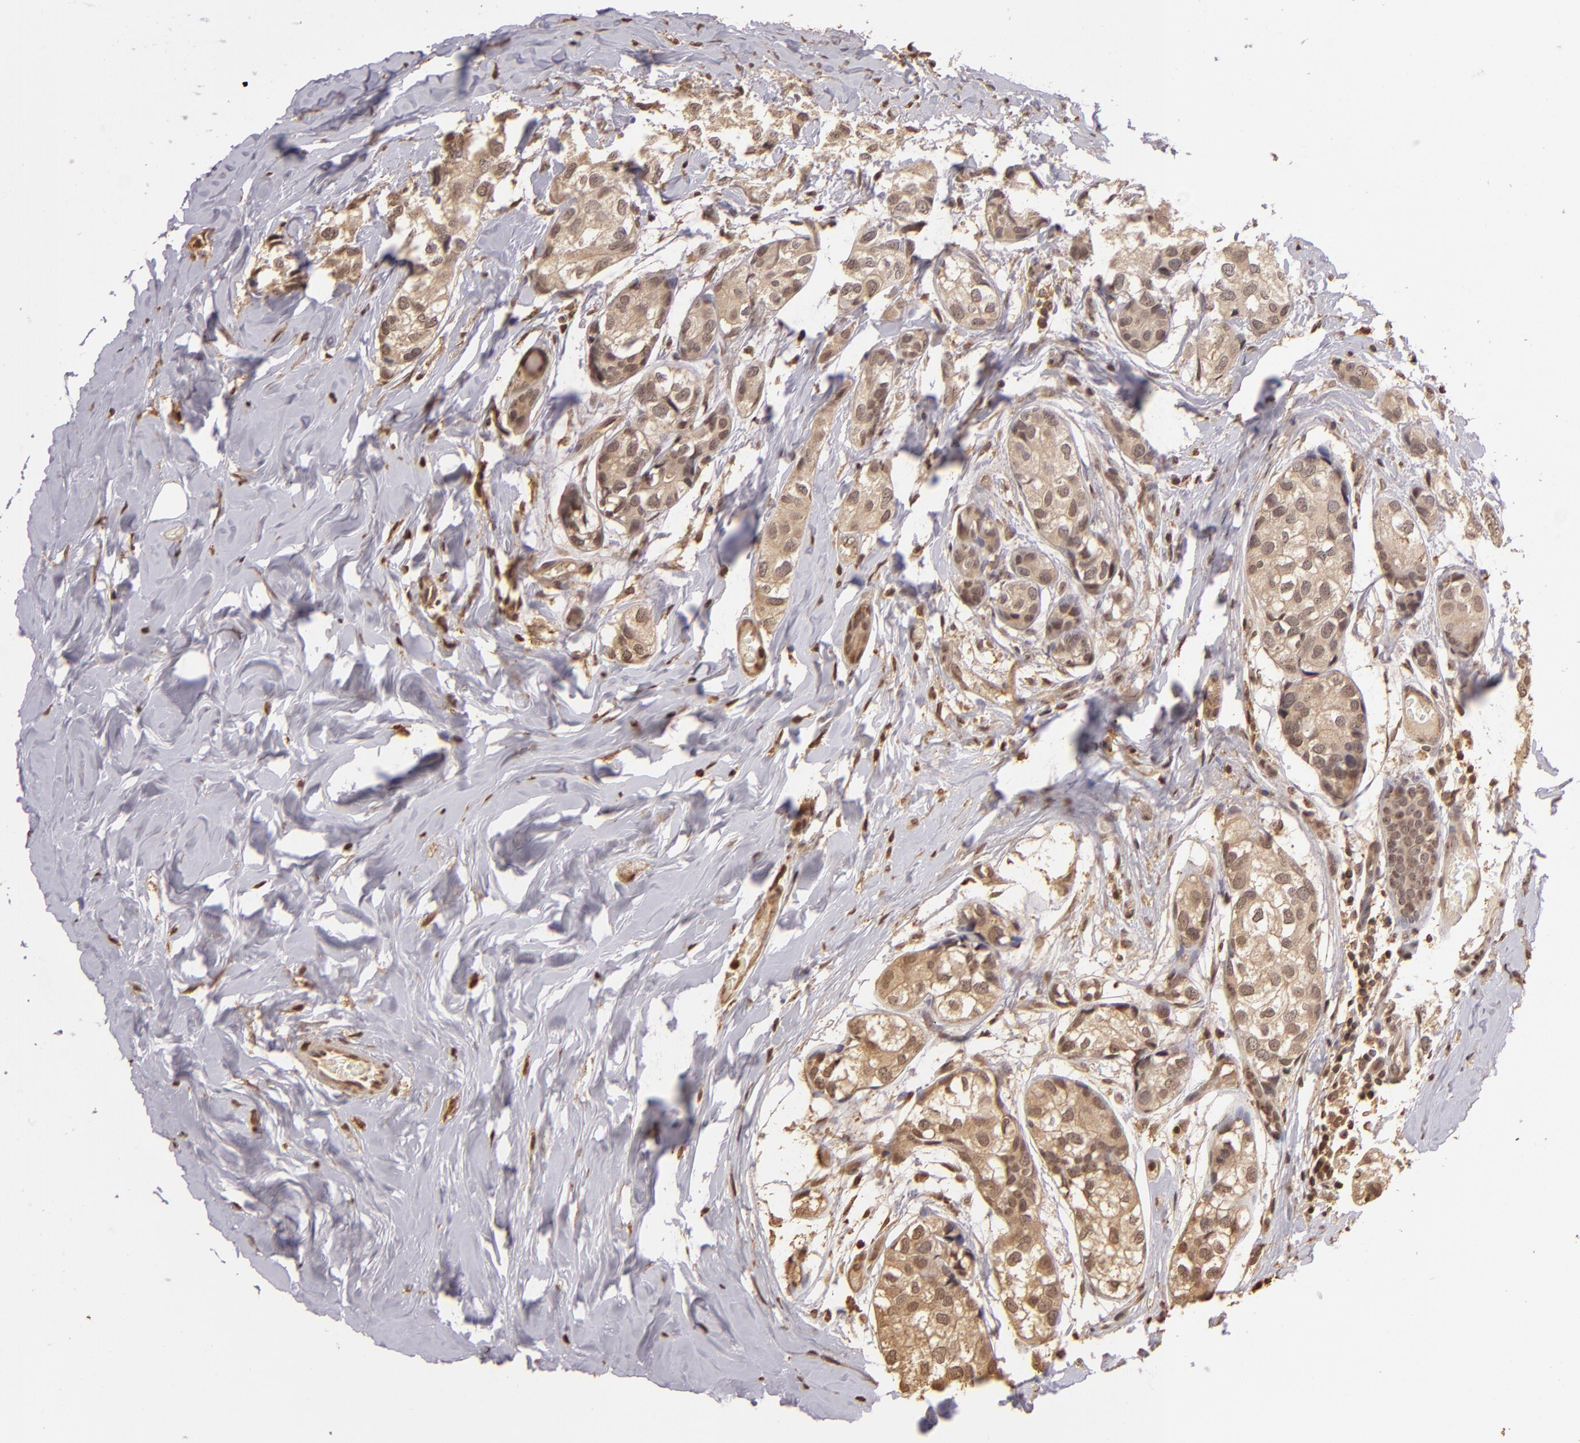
{"staining": {"intensity": "weak", "quantity": ">75%", "location": "cytoplasmic/membranous"}, "tissue": "breast cancer", "cell_type": "Tumor cells", "image_type": "cancer", "snomed": [{"axis": "morphology", "description": "Duct carcinoma"}, {"axis": "topography", "description": "Breast"}], "caption": "IHC photomicrograph of neoplastic tissue: intraductal carcinoma (breast) stained using immunohistochemistry demonstrates low levels of weak protein expression localized specifically in the cytoplasmic/membranous of tumor cells, appearing as a cytoplasmic/membranous brown color.", "gene": "ARPC2", "patient": {"sex": "female", "age": 68}}